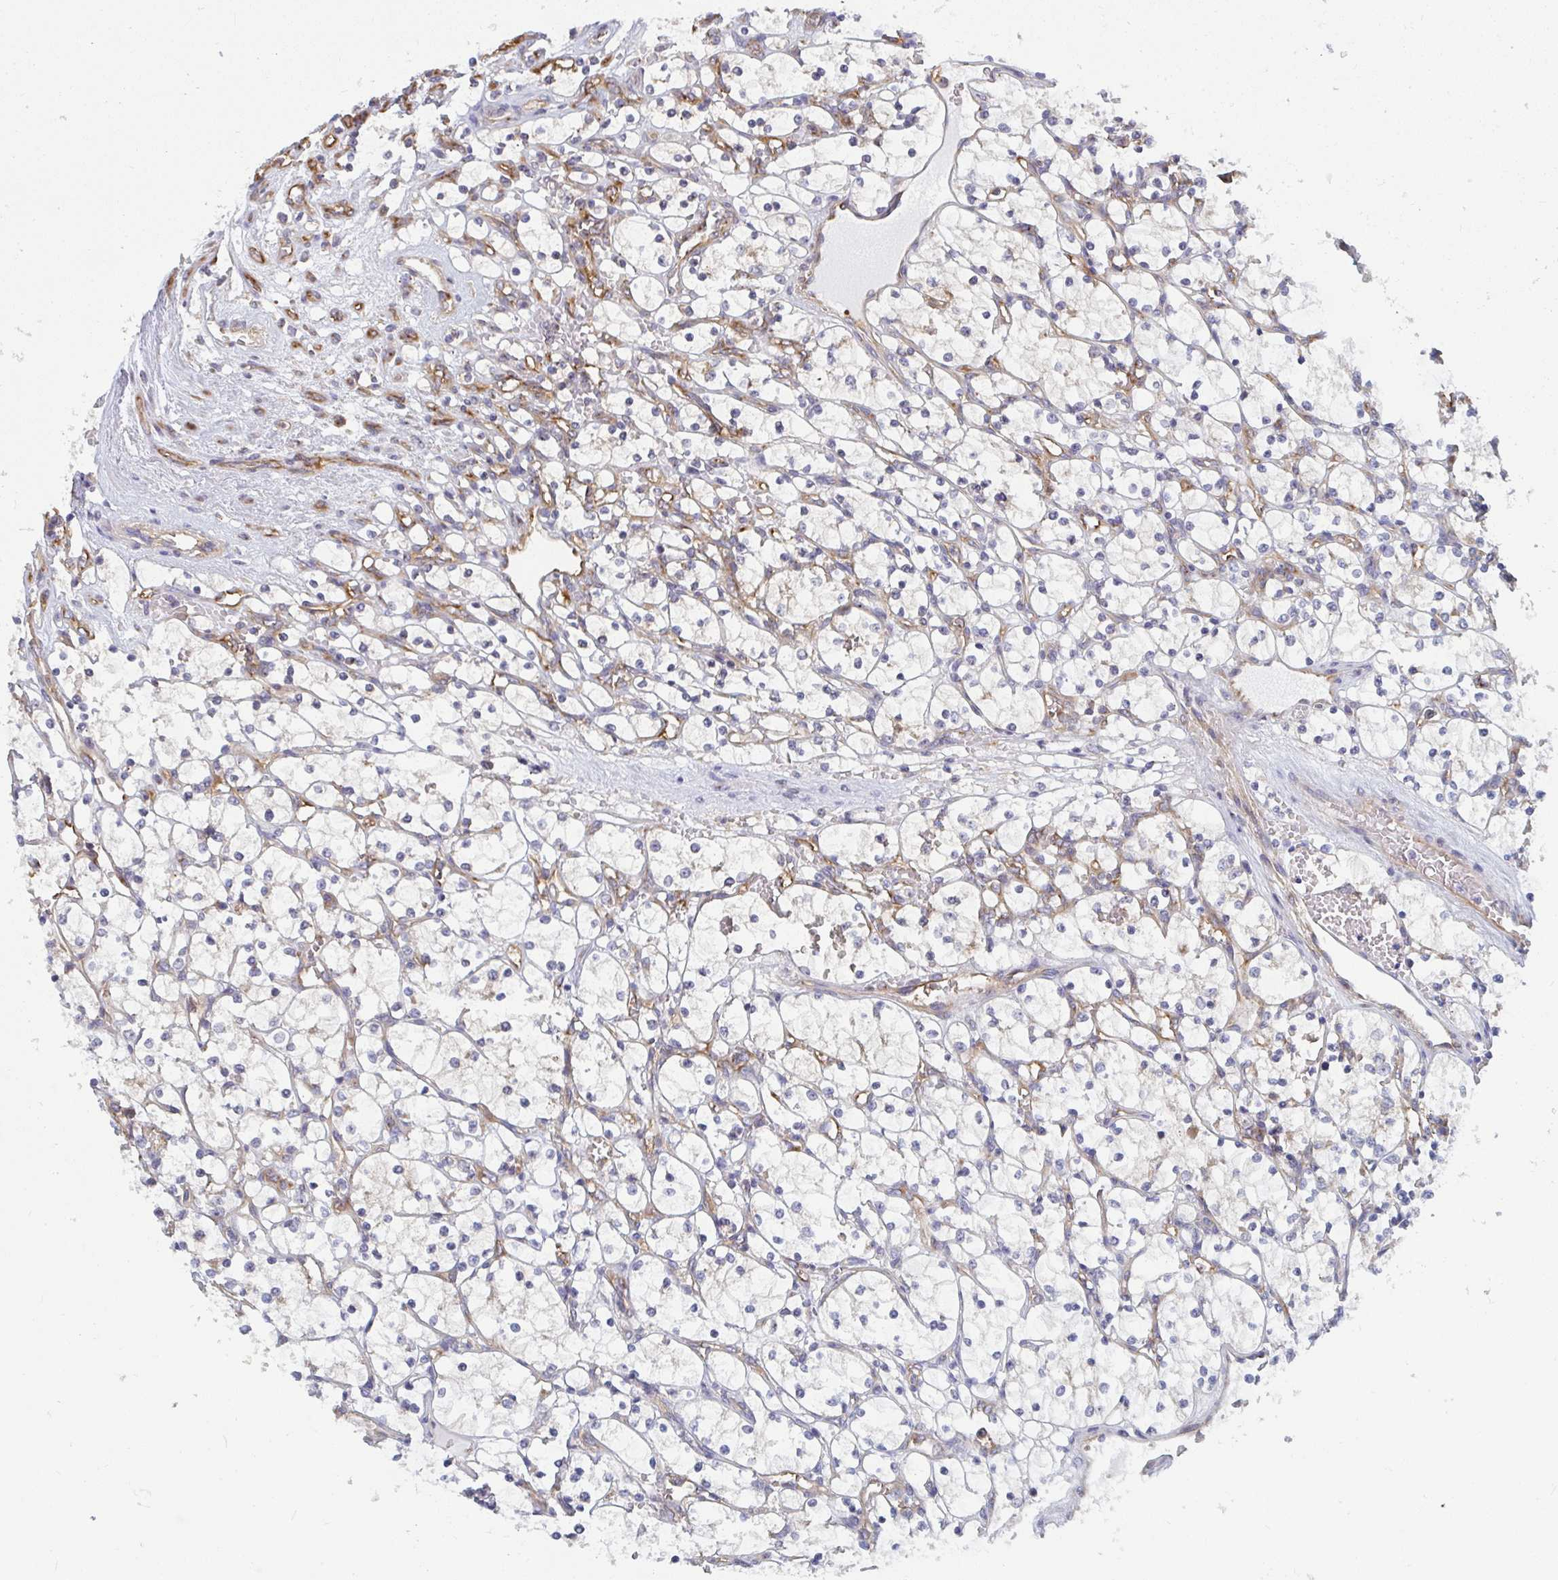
{"staining": {"intensity": "negative", "quantity": "none", "location": "none"}, "tissue": "renal cancer", "cell_type": "Tumor cells", "image_type": "cancer", "snomed": [{"axis": "morphology", "description": "Adenocarcinoma, NOS"}, {"axis": "topography", "description": "Kidney"}], "caption": "Immunohistochemistry (IHC) photomicrograph of human renal adenocarcinoma stained for a protein (brown), which displays no staining in tumor cells.", "gene": "DYNC1I2", "patient": {"sex": "female", "age": 69}}